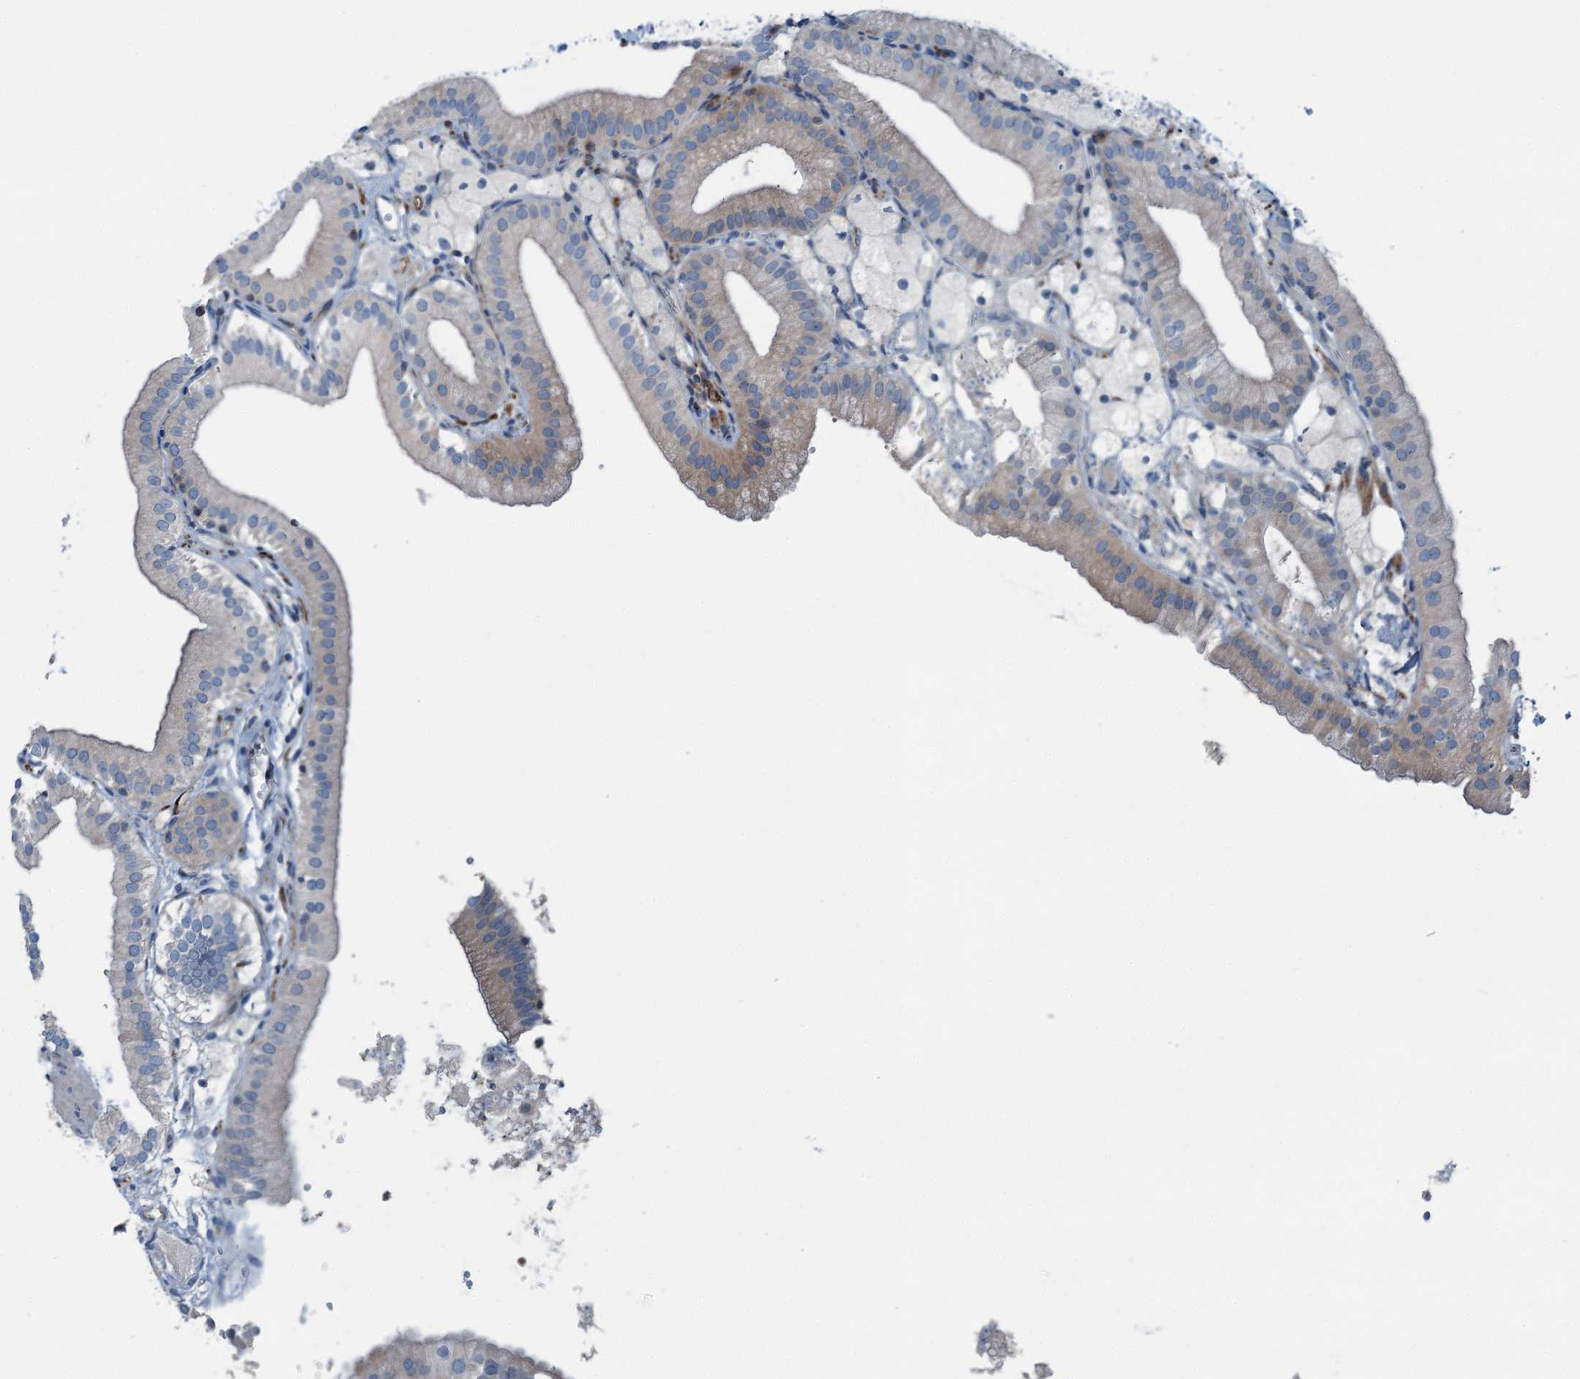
{"staining": {"intensity": "weak", "quantity": "25%-75%", "location": "cytoplasmic/membranous"}, "tissue": "gallbladder", "cell_type": "Glandular cells", "image_type": "normal", "snomed": [{"axis": "morphology", "description": "Normal tissue, NOS"}, {"axis": "topography", "description": "Gallbladder"}], "caption": "Immunohistochemistry of benign human gallbladder shows low levels of weak cytoplasmic/membranous staining in approximately 25%-75% of glandular cells.", "gene": "AXL", "patient": {"sex": "male", "age": 55}}